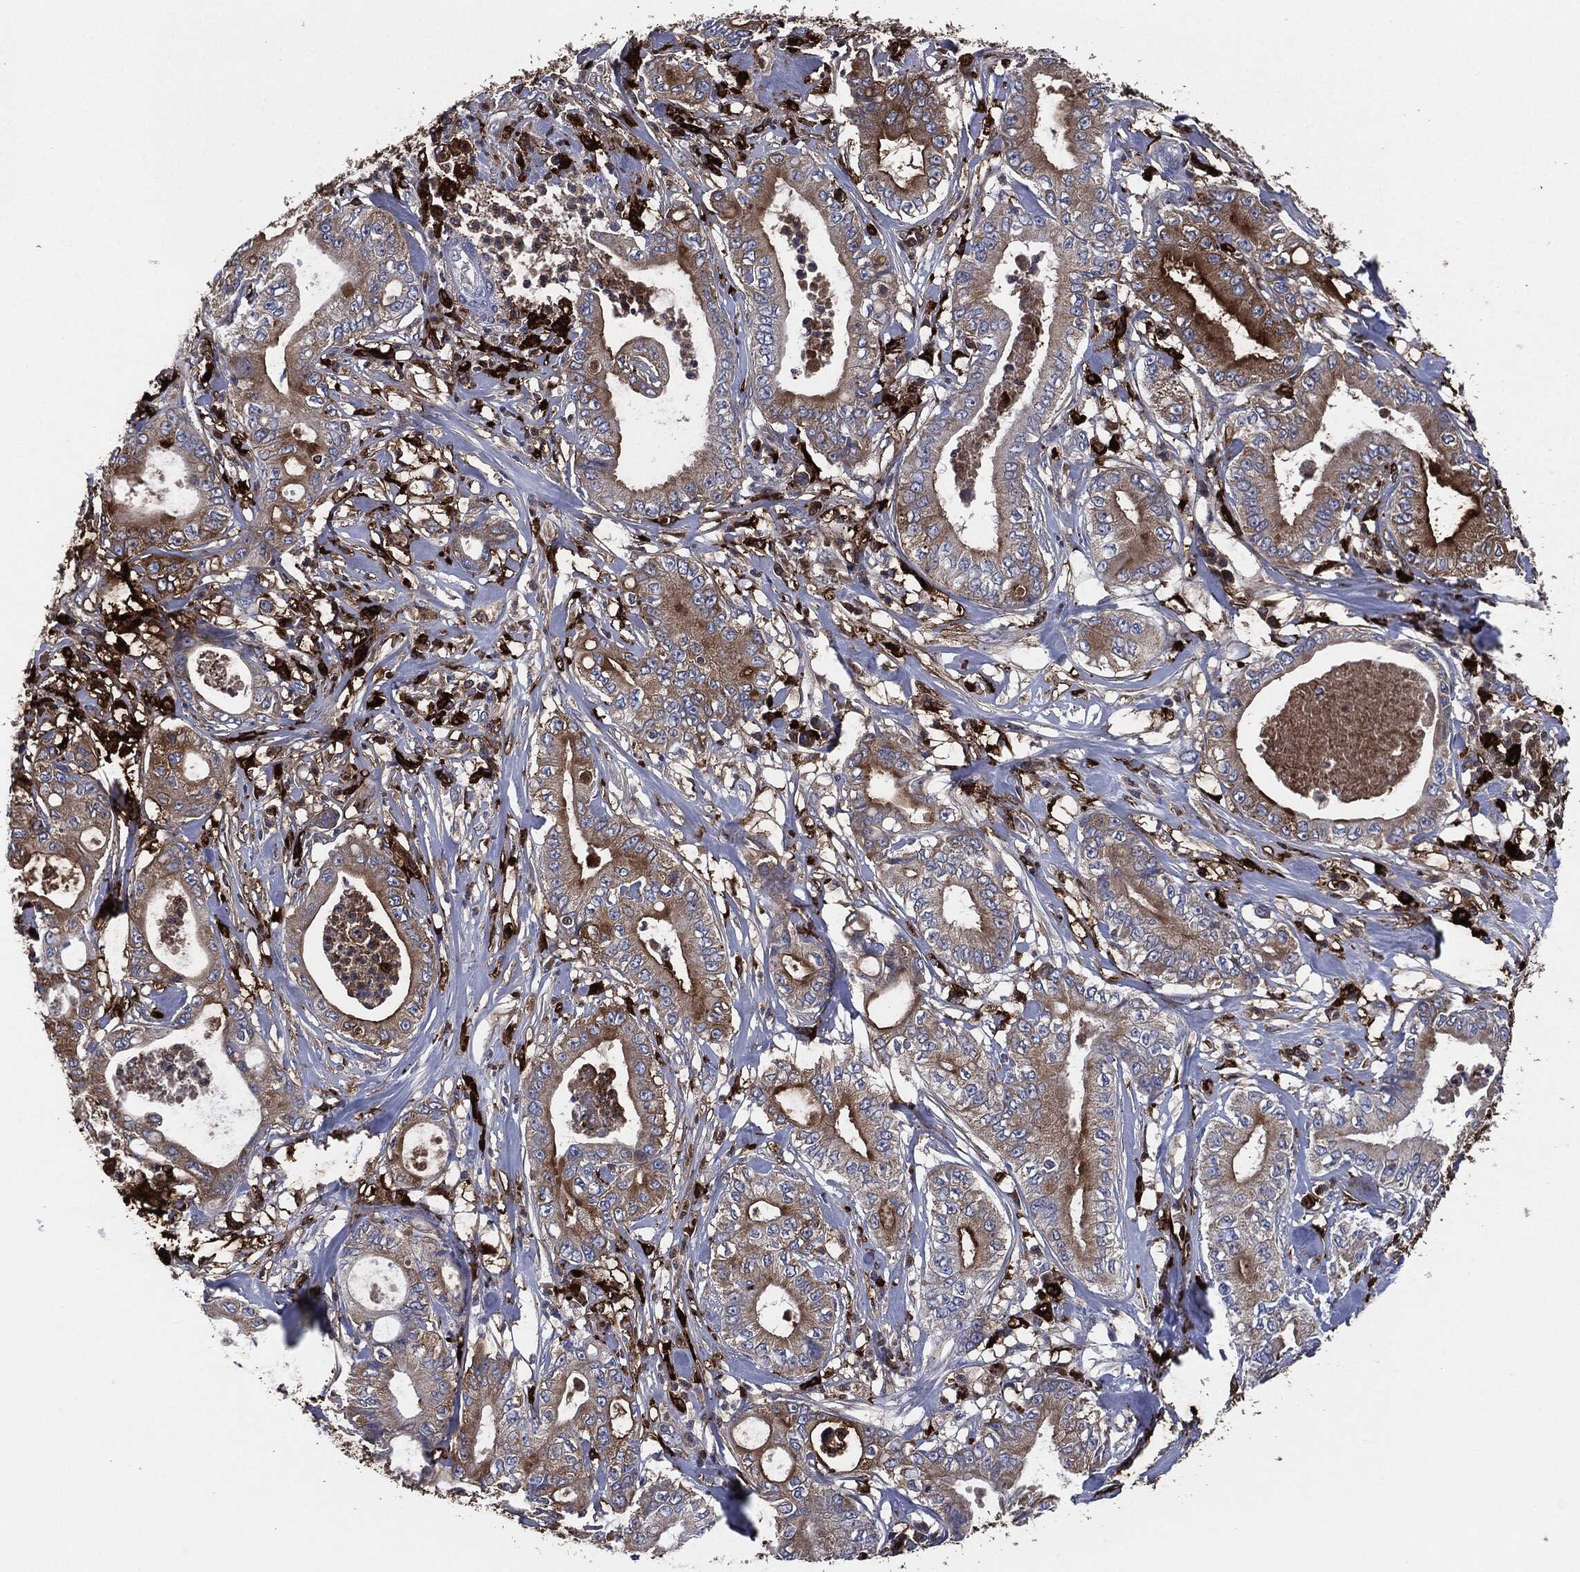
{"staining": {"intensity": "moderate", "quantity": ">75%", "location": "cytoplasmic/membranous"}, "tissue": "pancreatic cancer", "cell_type": "Tumor cells", "image_type": "cancer", "snomed": [{"axis": "morphology", "description": "Adenocarcinoma, NOS"}, {"axis": "topography", "description": "Pancreas"}], "caption": "Immunohistochemical staining of human pancreatic adenocarcinoma demonstrates moderate cytoplasmic/membranous protein staining in approximately >75% of tumor cells. The staining was performed using DAB, with brown indicating positive protein expression. Nuclei are stained blue with hematoxylin.", "gene": "TMEM11", "patient": {"sex": "male", "age": 71}}